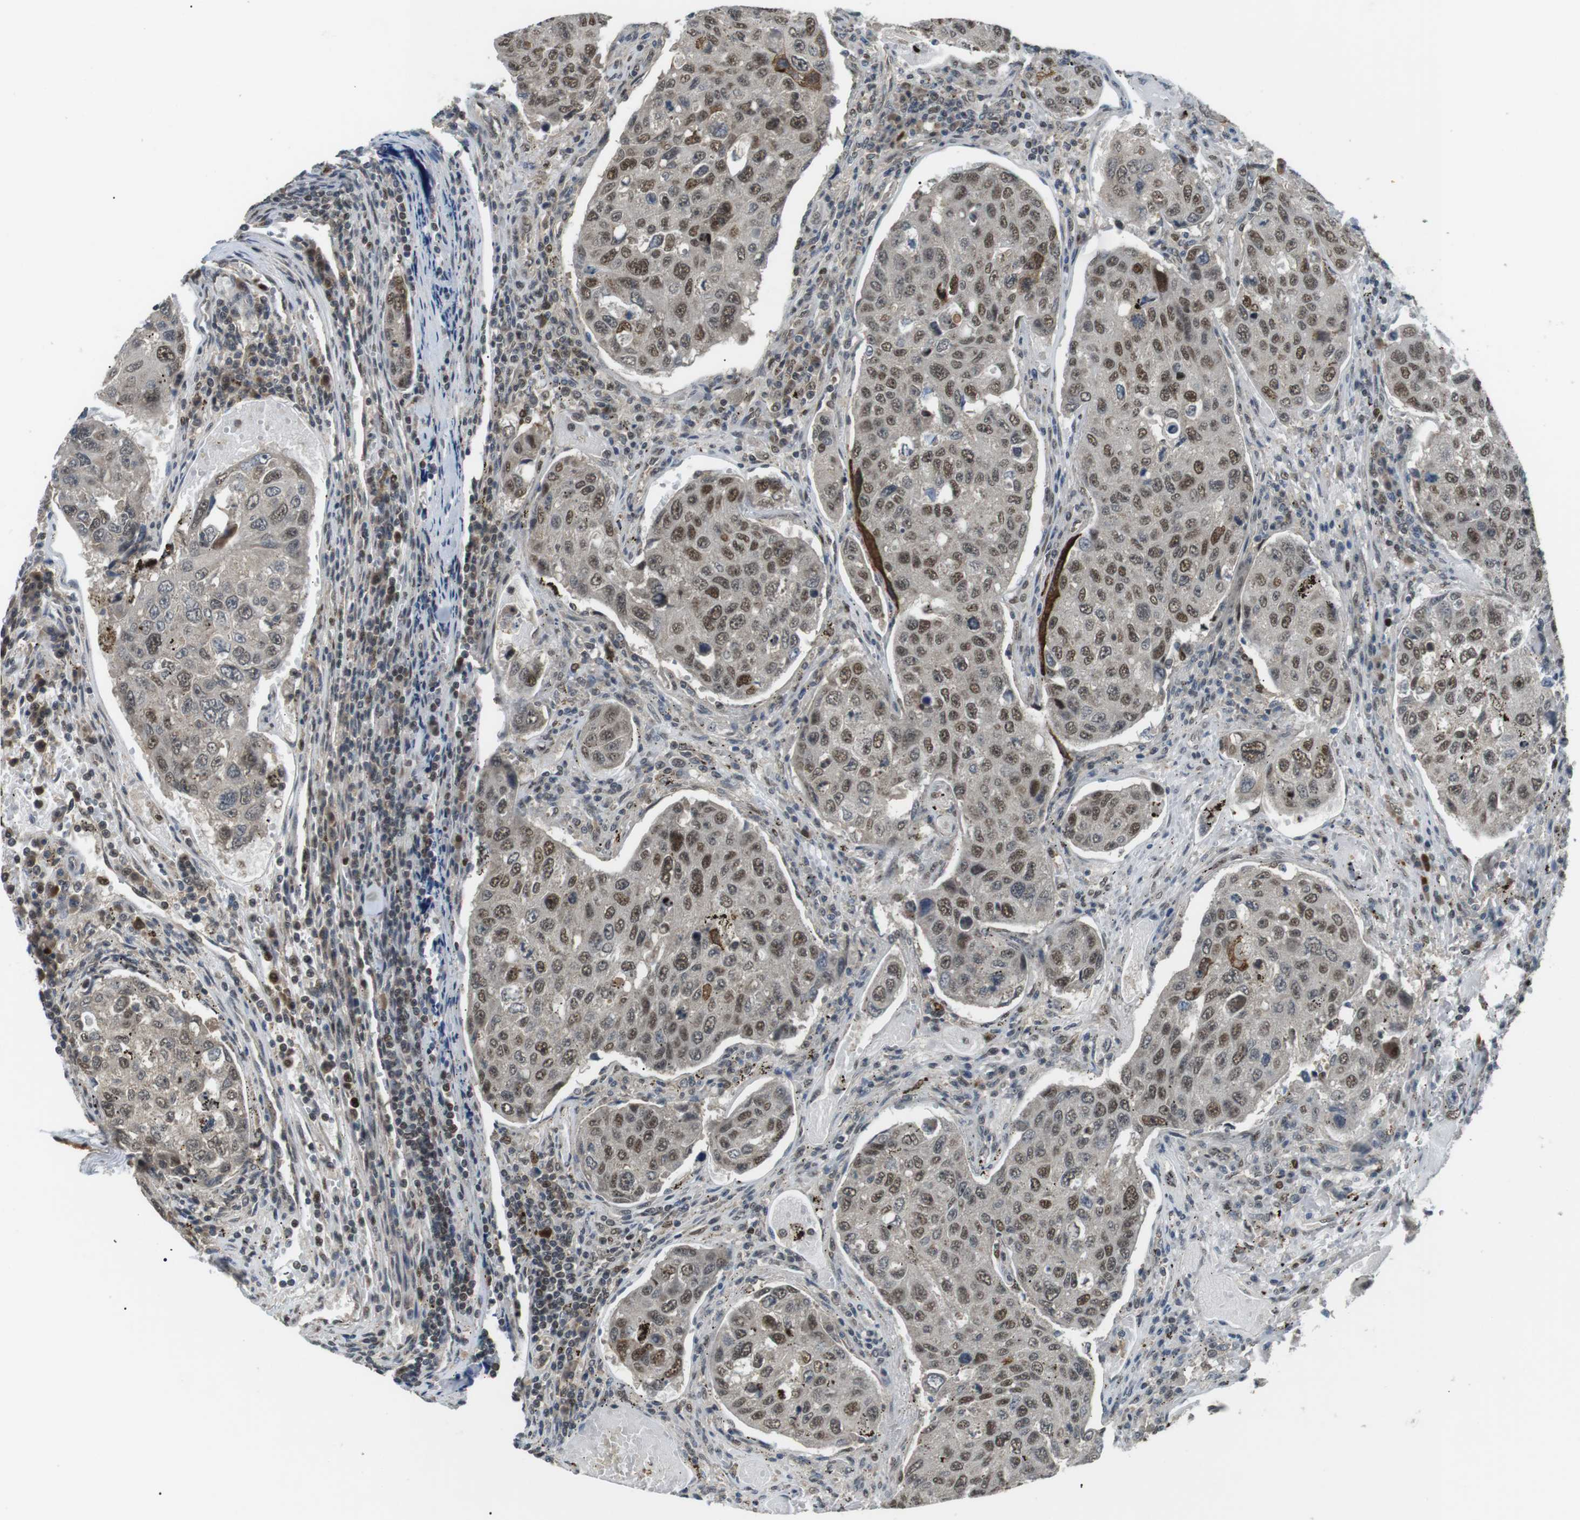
{"staining": {"intensity": "moderate", "quantity": ">75%", "location": "nuclear"}, "tissue": "urothelial cancer", "cell_type": "Tumor cells", "image_type": "cancer", "snomed": [{"axis": "morphology", "description": "Urothelial carcinoma, High grade"}, {"axis": "topography", "description": "Lymph node"}, {"axis": "topography", "description": "Urinary bladder"}], "caption": "Brown immunohistochemical staining in human urothelial cancer displays moderate nuclear expression in about >75% of tumor cells.", "gene": "ORAI3", "patient": {"sex": "male", "age": 51}}